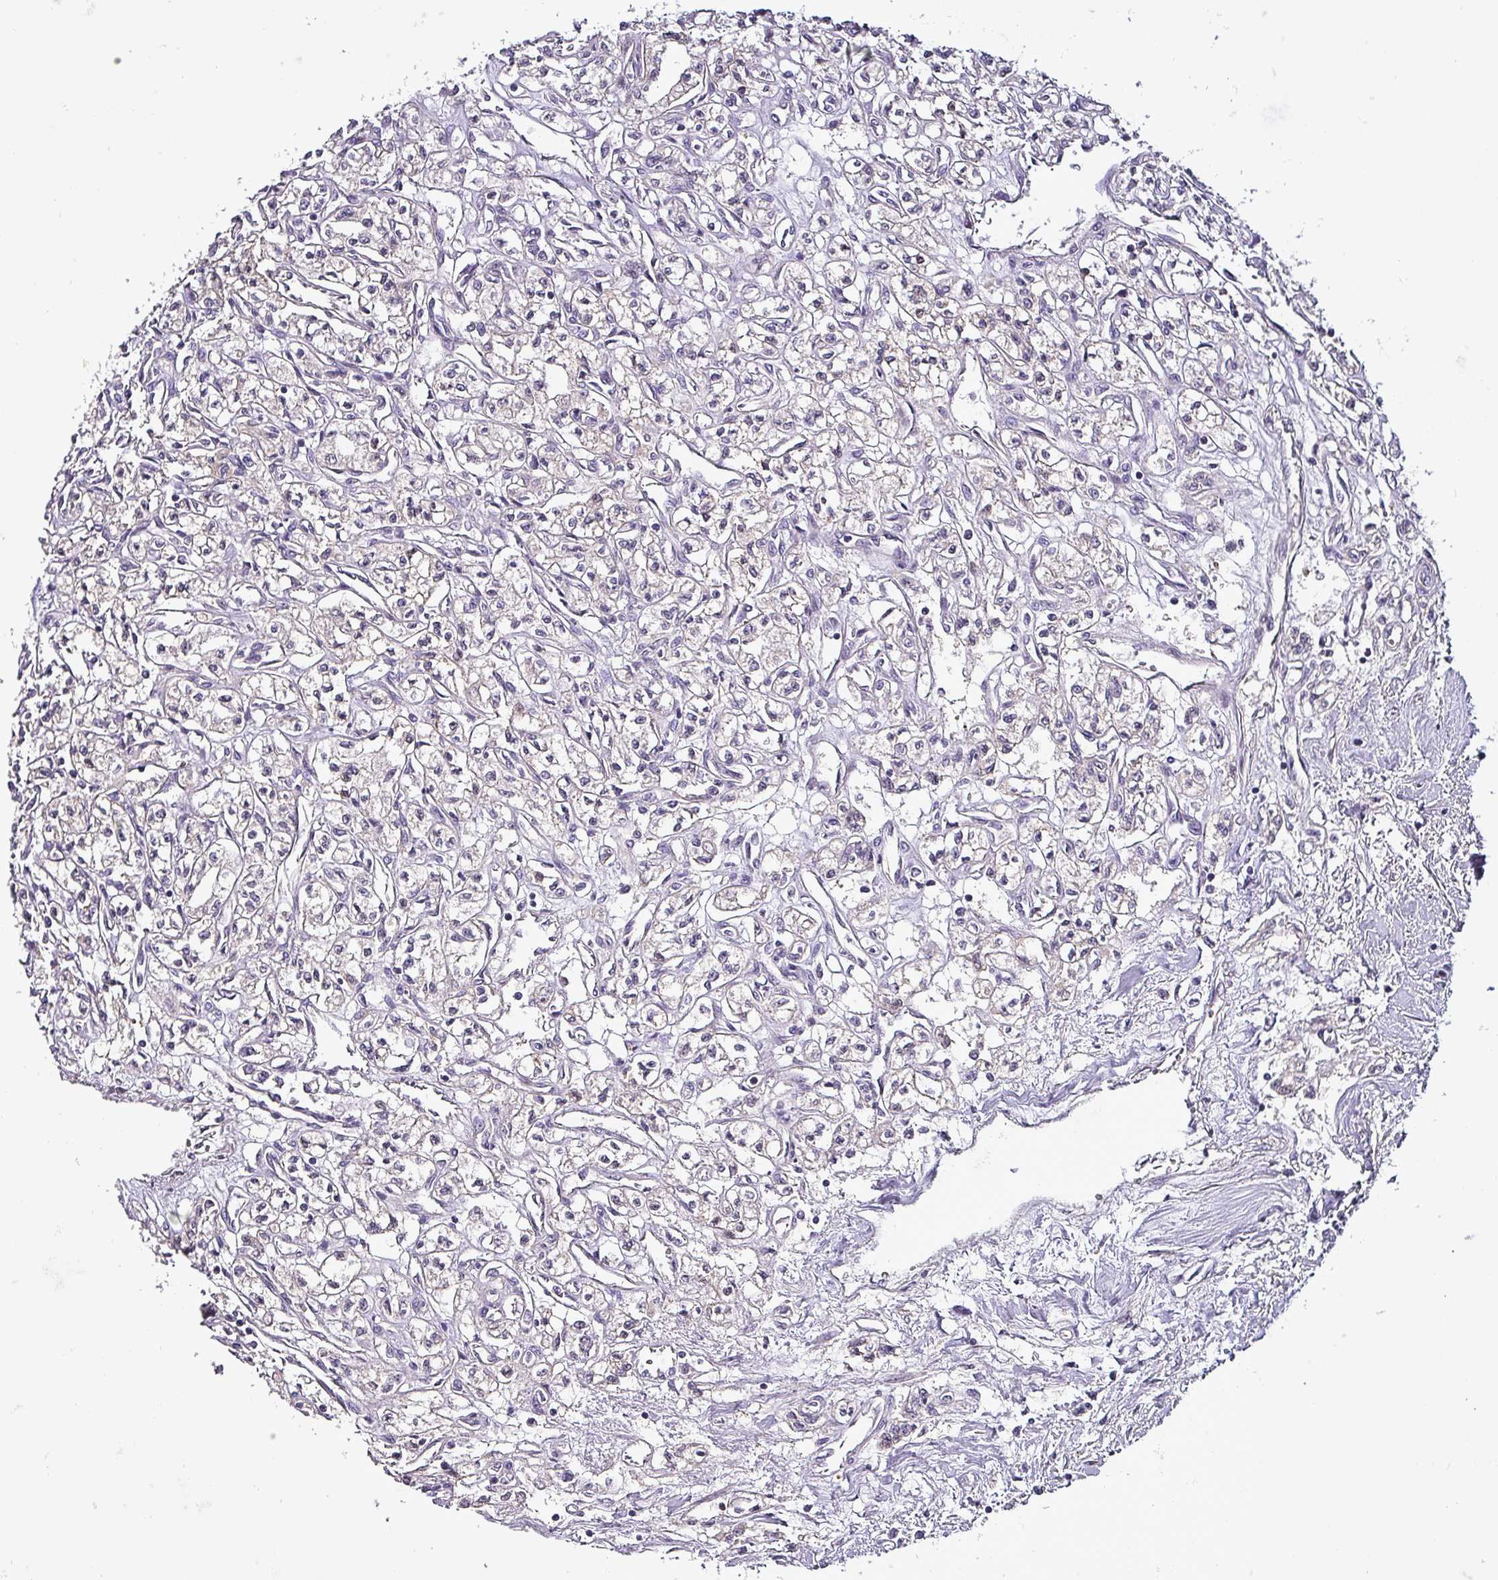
{"staining": {"intensity": "negative", "quantity": "none", "location": "none"}, "tissue": "renal cancer", "cell_type": "Tumor cells", "image_type": "cancer", "snomed": [{"axis": "morphology", "description": "Adenocarcinoma, NOS"}, {"axis": "topography", "description": "Kidney"}], "caption": "A micrograph of adenocarcinoma (renal) stained for a protein reveals no brown staining in tumor cells.", "gene": "GRAPL", "patient": {"sex": "male", "age": 56}}